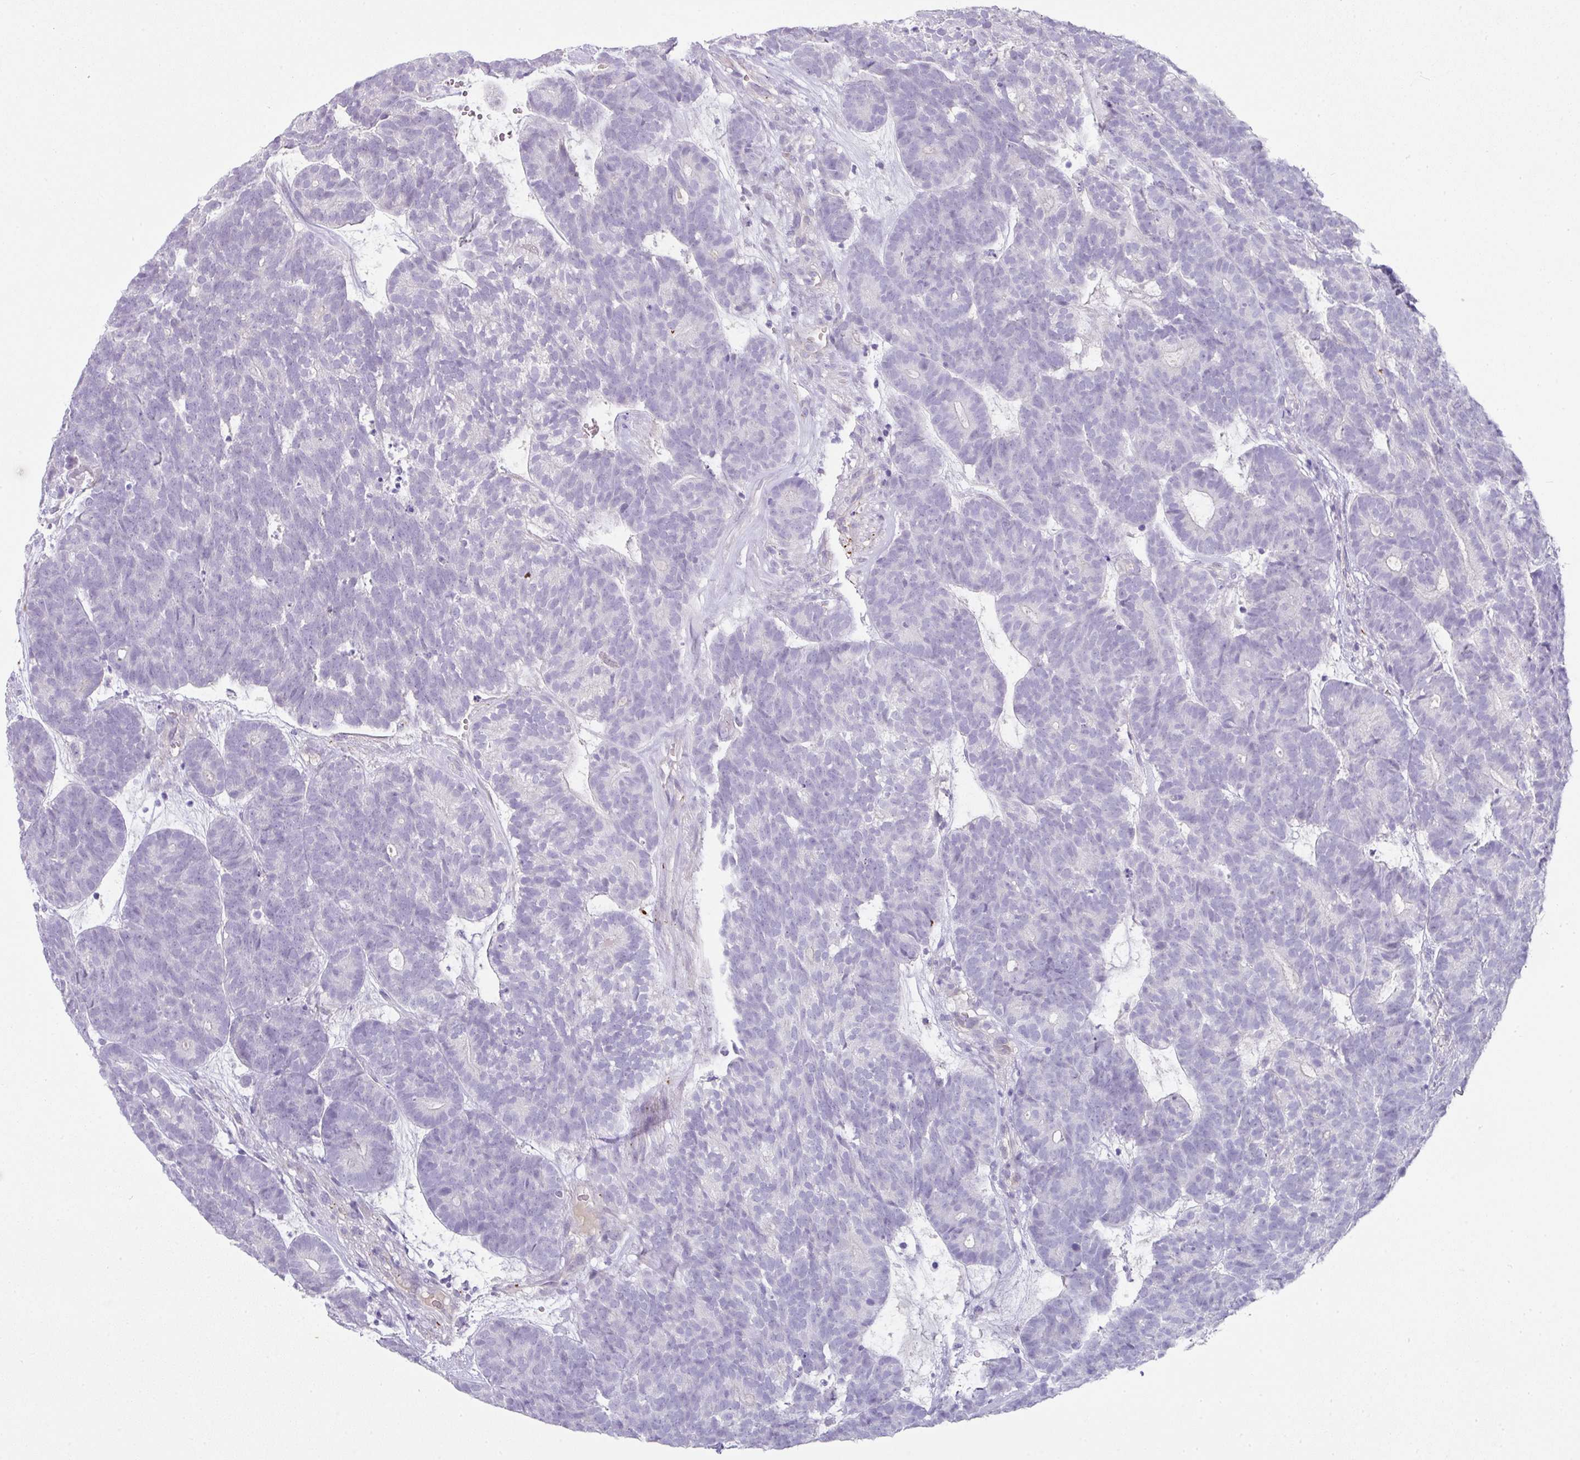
{"staining": {"intensity": "negative", "quantity": "none", "location": "none"}, "tissue": "head and neck cancer", "cell_type": "Tumor cells", "image_type": "cancer", "snomed": [{"axis": "morphology", "description": "Adenocarcinoma, NOS"}, {"axis": "topography", "description": "Head-Neck"}], "caption": "This is an immunohistochemistry (IHC) histopathology image of head and neck cancer. There is no staining in tumor cells.", "gene": "OR52N1", "patient": {"sex": "female", "age": 81}}